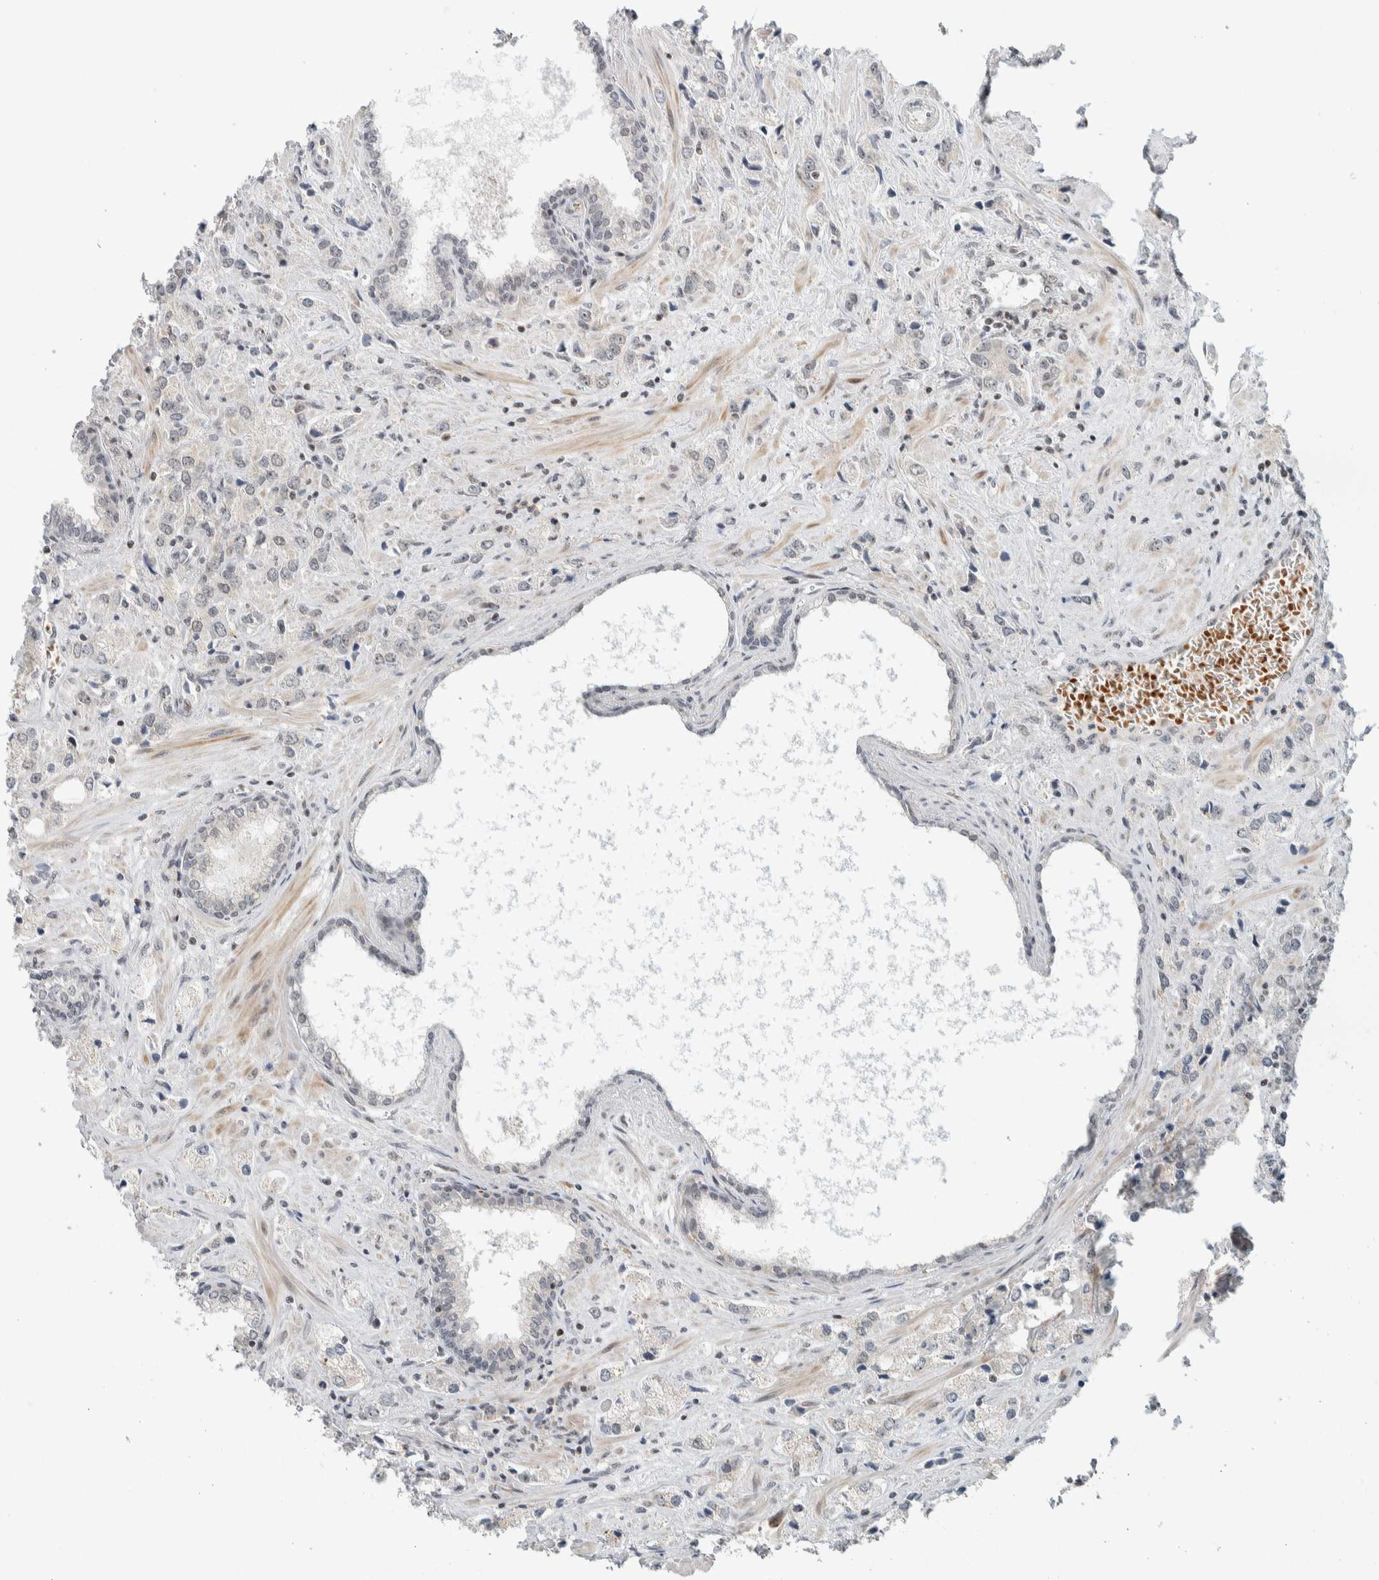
{"staining": {"intensity": "negative", "quantity": "none", "location": "none"}, "tissue": "prostate cancer", "cell_type": "Tumor cells", "image_type": "cancer", "snomed": [{"axis": "morphology", "description": "Adenocarcinoma, High grade"}, {"axis": "topography", "description": "Prostate"}], "caption": "IHC micrograph of human prostate cancer (high-grade adenocarcinoma) stained for a protein (brown), which displays no expression in tumor cells.", "gene": "ZBTB2", "patient": {"sex": "male", "age": 66}}